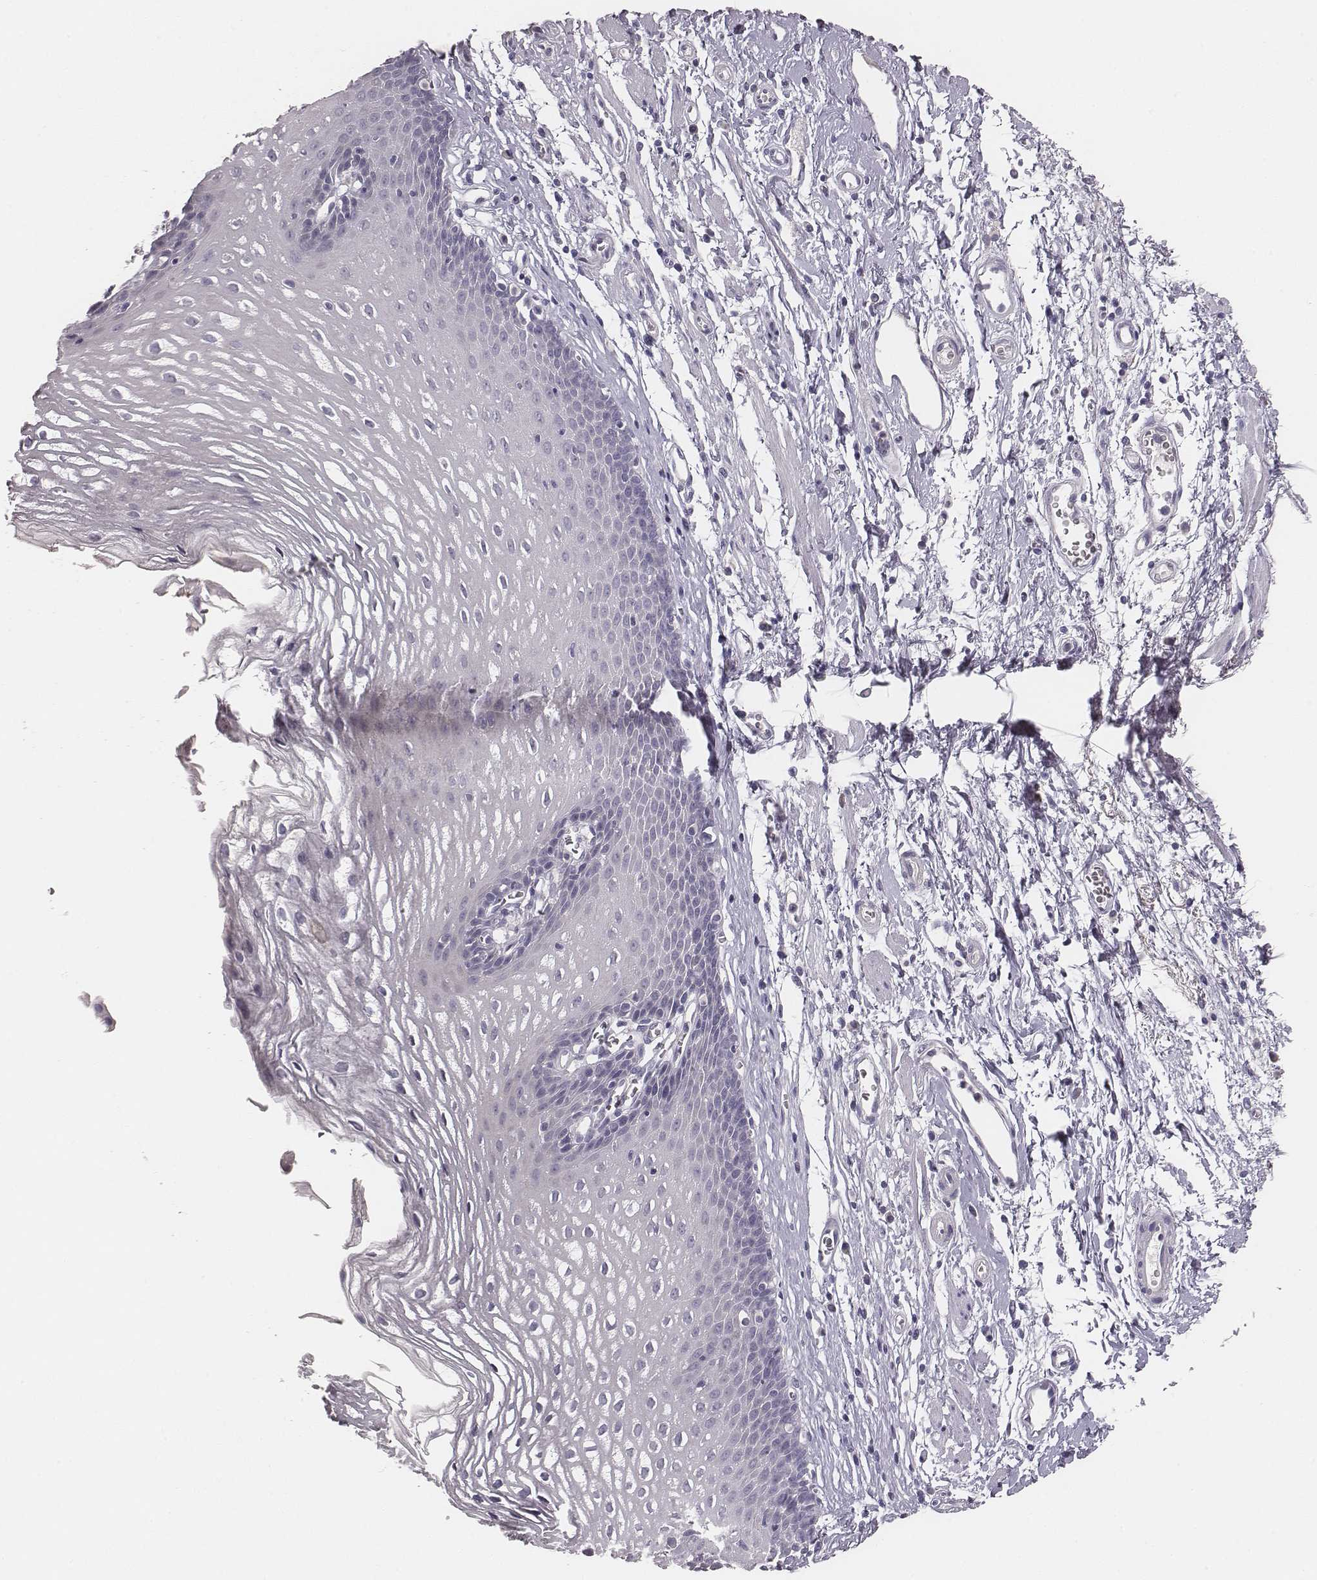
{"staining": {"intensity": "negative", "quantity": "none", "location": "none"}, "tissue": "esophagus", "cell_type": "Squamous epithelial cells", "image_type": "normal", "snomed": [{"axis": "morphology", "description": "Normal tissue, NOS"}, {"axis": "topography", "description": "Esophagus"}], "caption": "Immunohistochemistry (IHC) of benign human esophagus reveals no staining in squamous epithelial cells. (Brightfield microscopy of DAB (3,3'-diaminobenzidine) immunohistochemistry at high magnification).", "gene": "MYH6", "patient": {"sex": "male", "age": 72}}